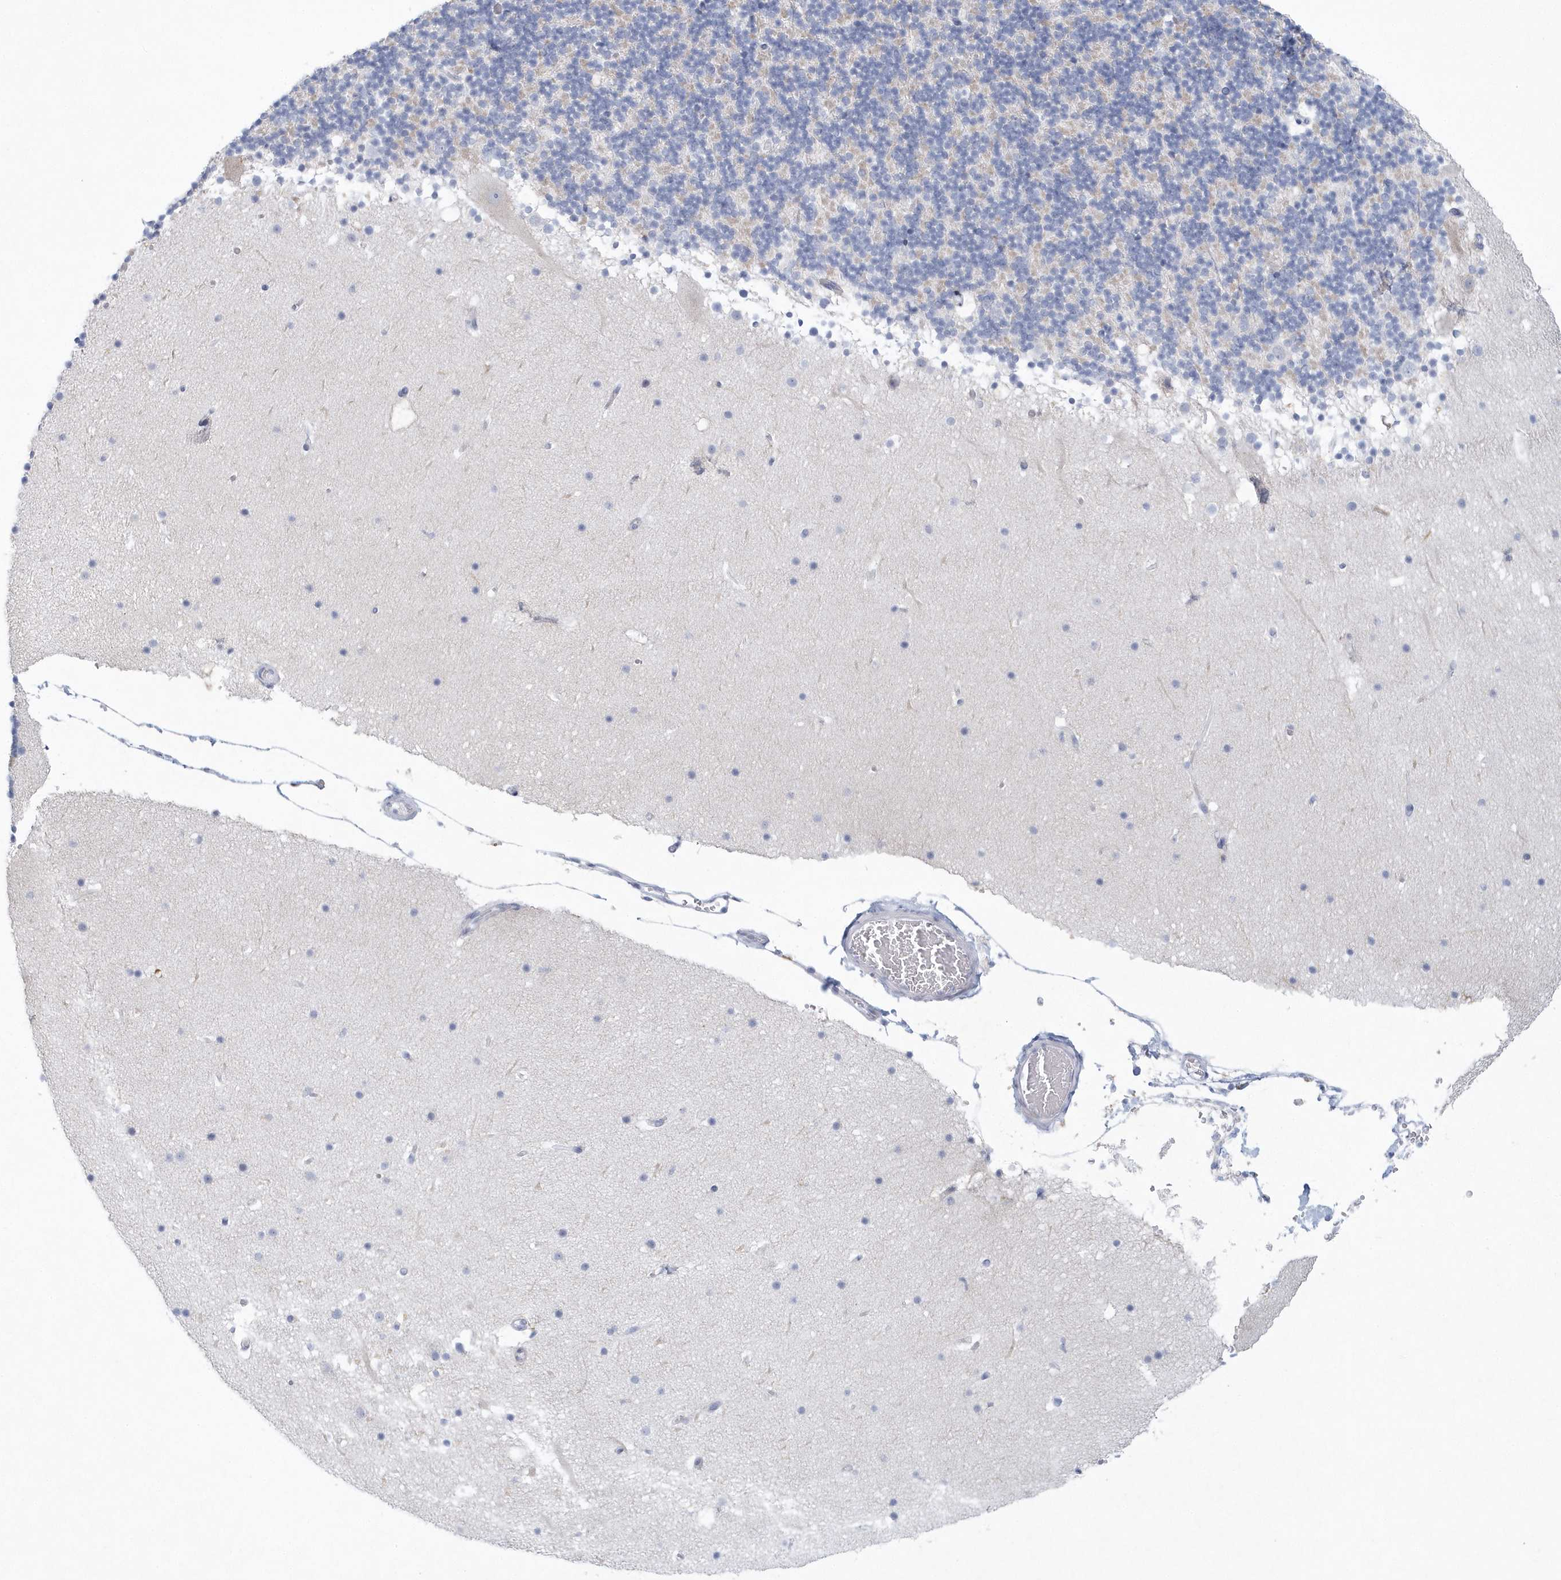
{"staining": {"intensity": "negative", "quantity": "none", "location": "none"}, "tissue": "cerebellum", "cell_type": "Cells in granular layer", "image_type": "normal", "snomed": [{"axis": "morphology", "description": "Normal tissue, NOS"}, {"axis": "topography", "description": "Cerebellum"}], "caption": "High power microscopy photomicrograph of an IHC photomicrograph of benign cerebellum, revealing no significant expression in cells in granular layer.", "gene": "NIPAL1", "patient": {"sex": "male", "age": 57}}